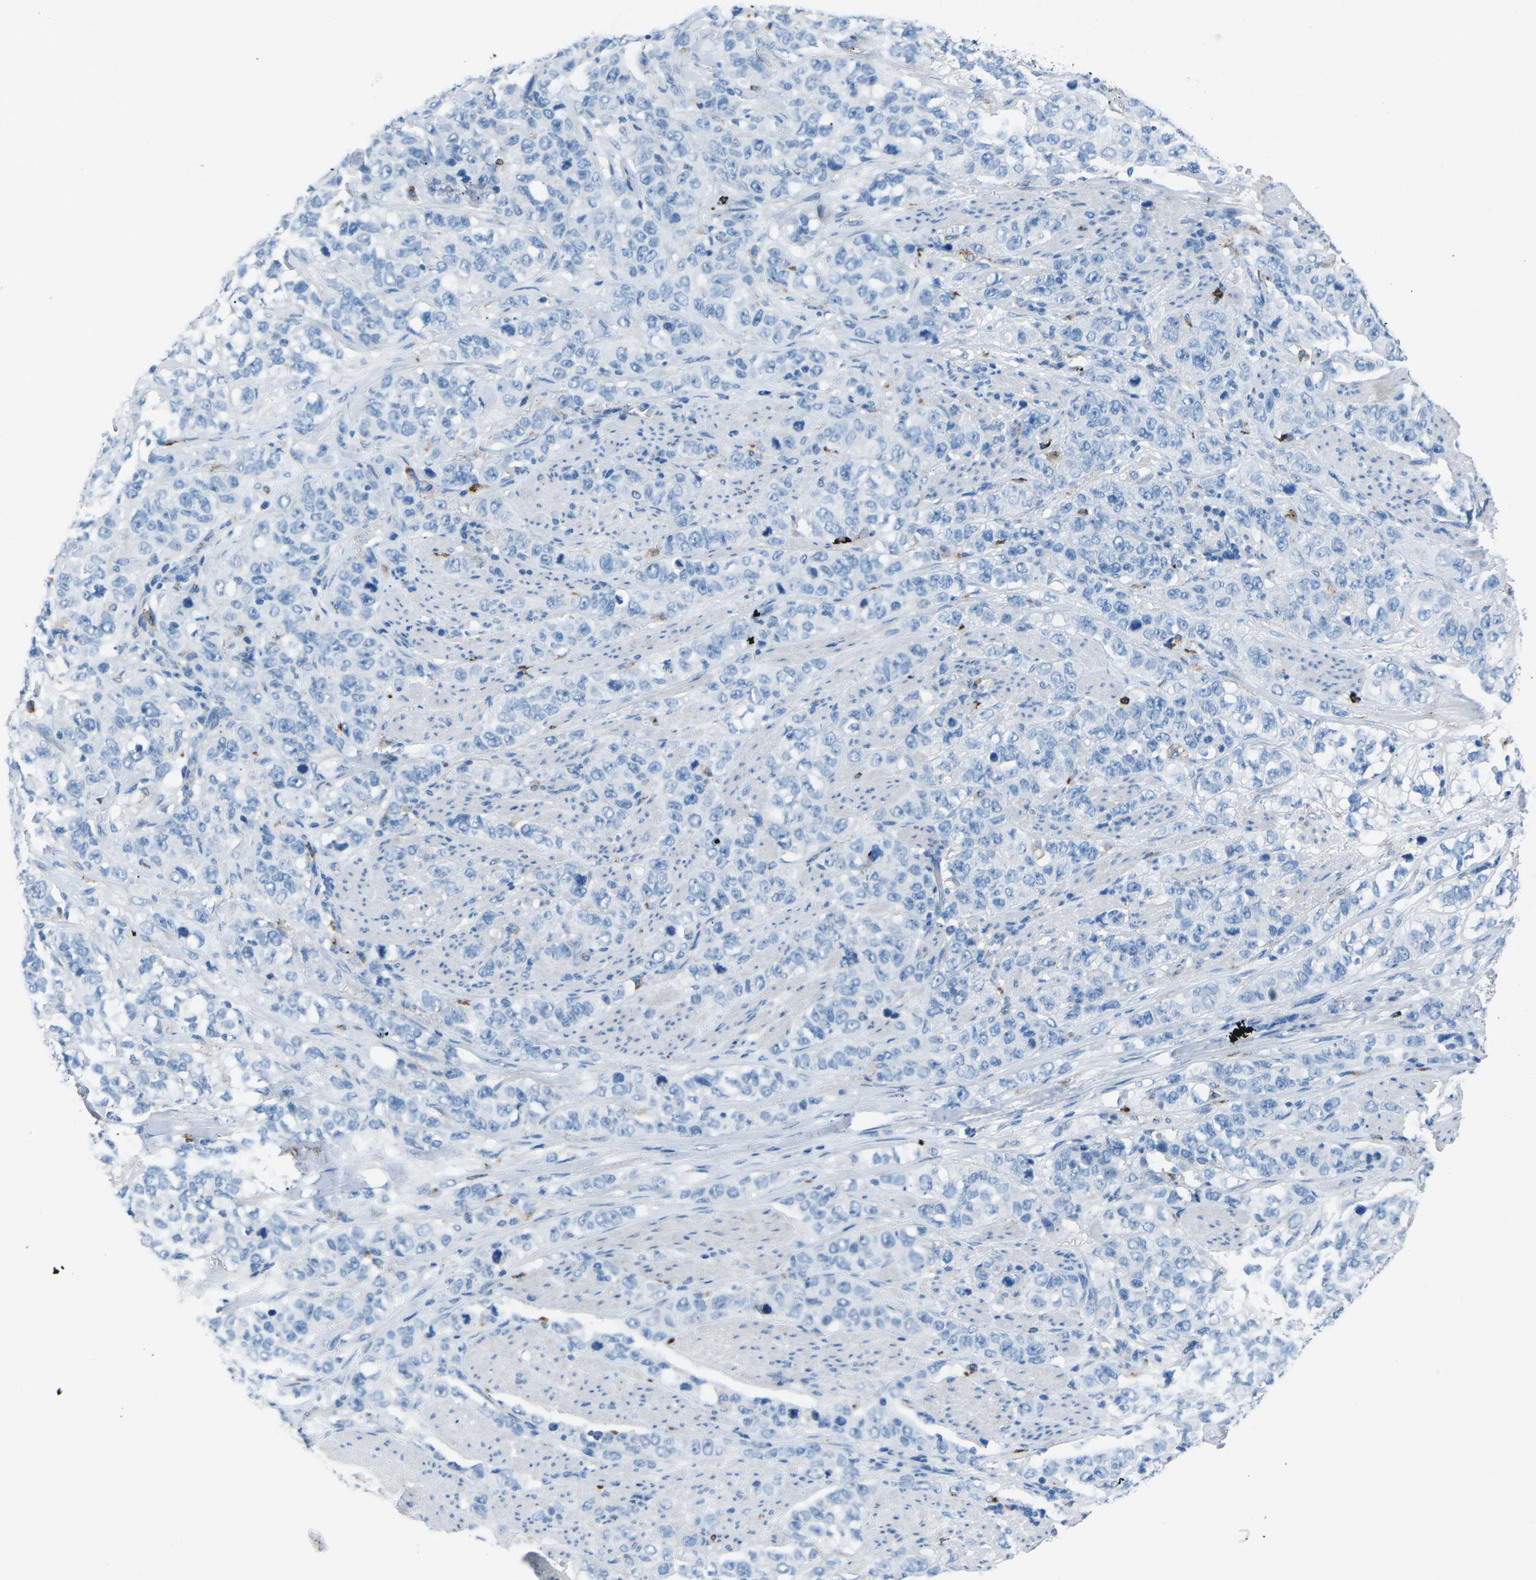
{"staining": {"intensity": "negative", "quantity": "none", "location": "none"}, "tissue": "stomach cancer", "cell_type": "Tumor cells", "image_type": "cancer", "snomed": [{"axis": "morphology", "description": "Adenocarcinoma, NOS"}, {"axis": "topography", "description": "Stomach"}], "caption": "The histopathology image reveals no staining of tumor cells in stomach cancer (adenocarcinoma).", "gene": "FCN1", "patient": {"sex": "male", "age": 48}}